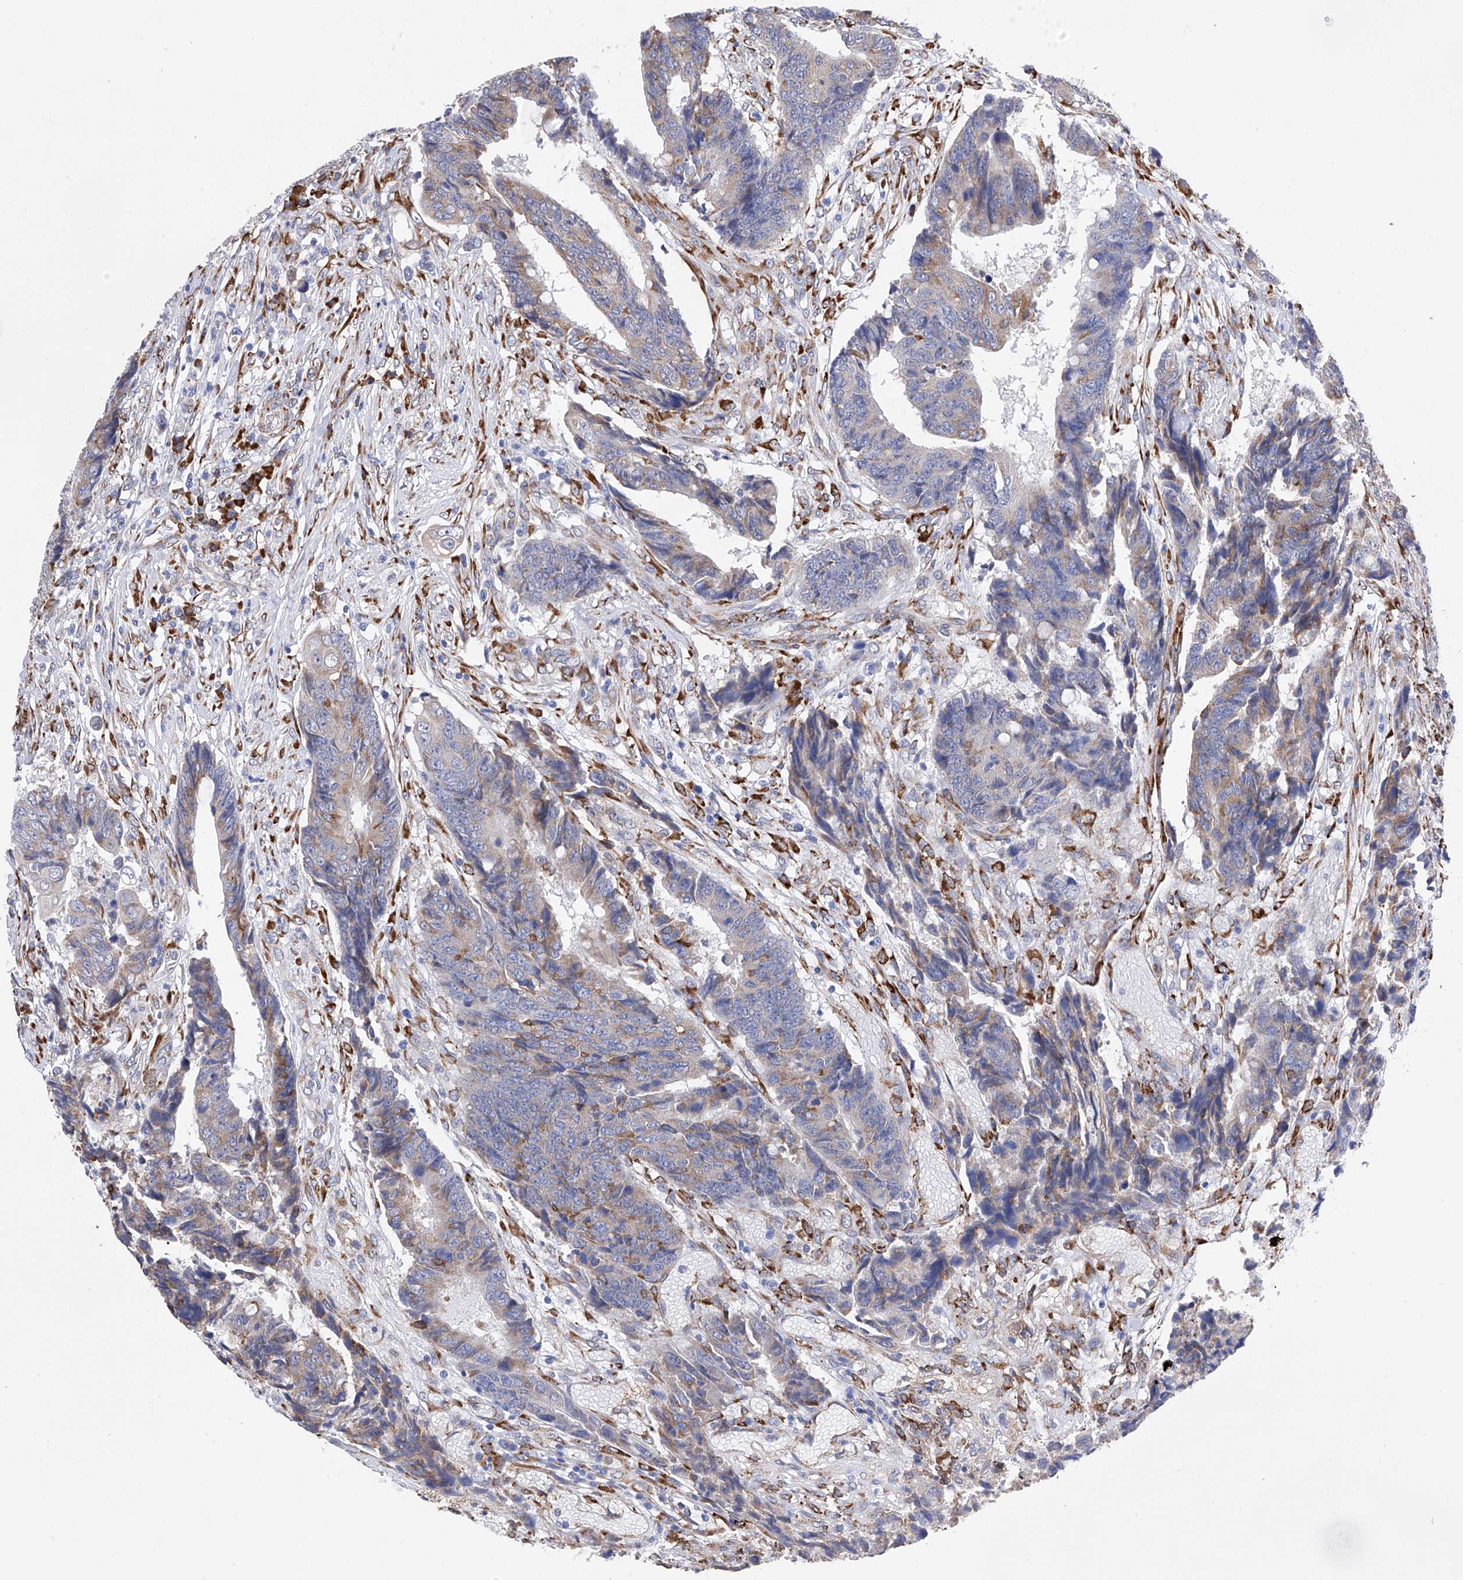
{"staining": {"intensity": "weak", "quantity": "<25%", "location": "cytoplasmic/membranous"}, "tissue": "colorectal cancer", "cell_type": "Tumor cells", "image_type": "cancer", "snomed": [{"axis": "morphology", "description": "Adenocarcinoma, NOS"}, {"axis": "topography", "description": "Rectum"}], "caption": "High magnification brightfield microscopy of colorectal cancer stained with DAB (brown) and counterstained with hematoxylin (blue): tumor cells show no significant staining.", "gene": "PDIA5", "patient": {"sex": "male", "age": 84}}